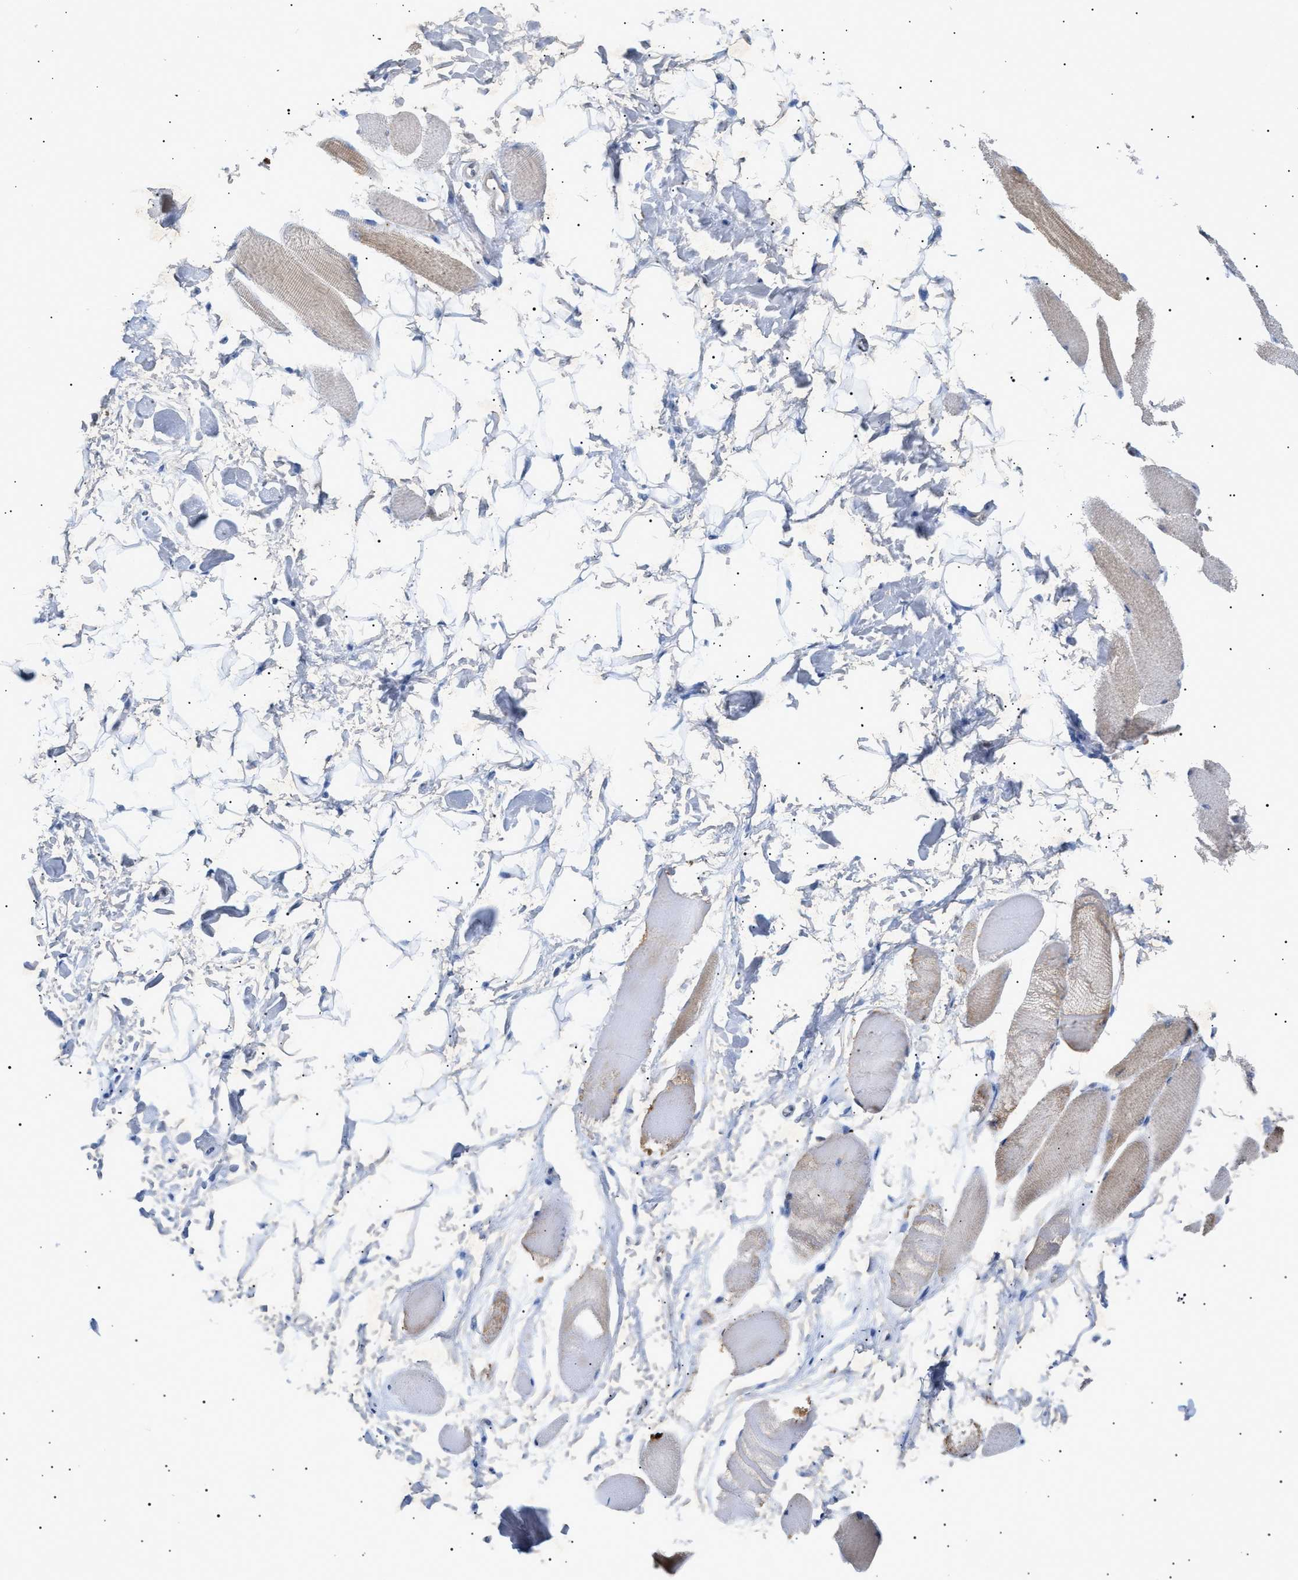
{"staining": {"intensity": "moderate", "quantity": "25%-75%", "location": "cytoplasmic/membranous"}, "tissue": "skeletal muscle", "cell_type": "Myocytes", "image_type": "normal", "snomed": [{"axis": "morphology", "description": "Normal tissue, NOS"}, {"axis": "topography", "description": "Skeletal muscle"}, {"axis": "topography", "description": "Peripheral nerve tissue"}], "caption": "Skeletal muscle stained for a protein (brown) displays moderate cytoplasmic/membranous positive staining in approximately 25%-75% of myocytes.", "gene": "SIRT5", "patient": {"sex": "female", "age": 84}}